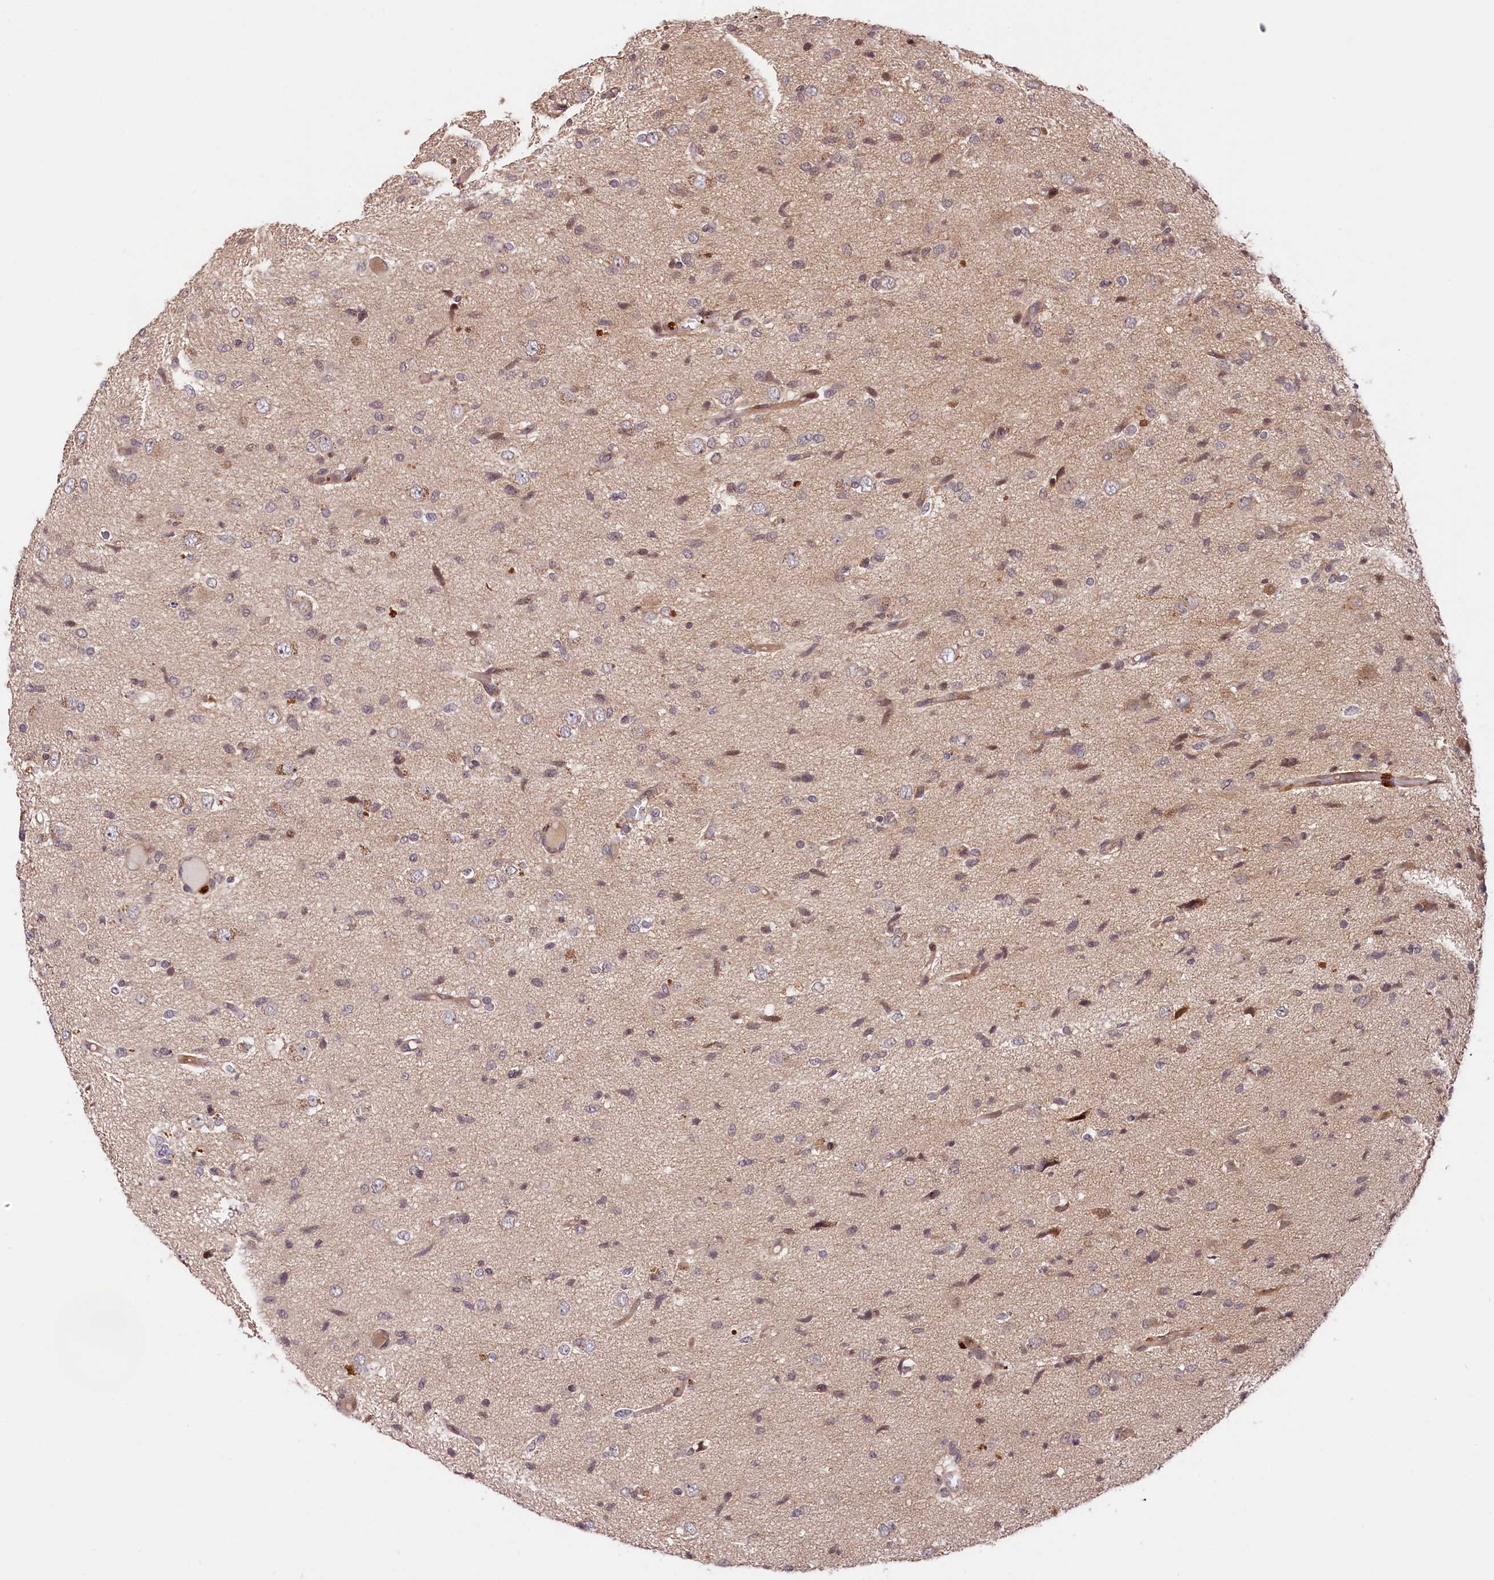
{"staining": {"intensity": "weak", "quantity": "<25%", "location": "cytoplasmic/membranous"}, "tissue": "glioma", "cell_type": "Tumor cells", "image_type": "cancer", "snomed": [{"axis": "morphology", "description": "Glioma, malignant, High grade"}, {"axis": "topography", "description": "Brain"}], "caption": "The IHC histopathology image has no significant staining in tumor cells of glioma tissue.", "gene": "CACNA1H", "patient": {"sex": "female", "age": 59}}